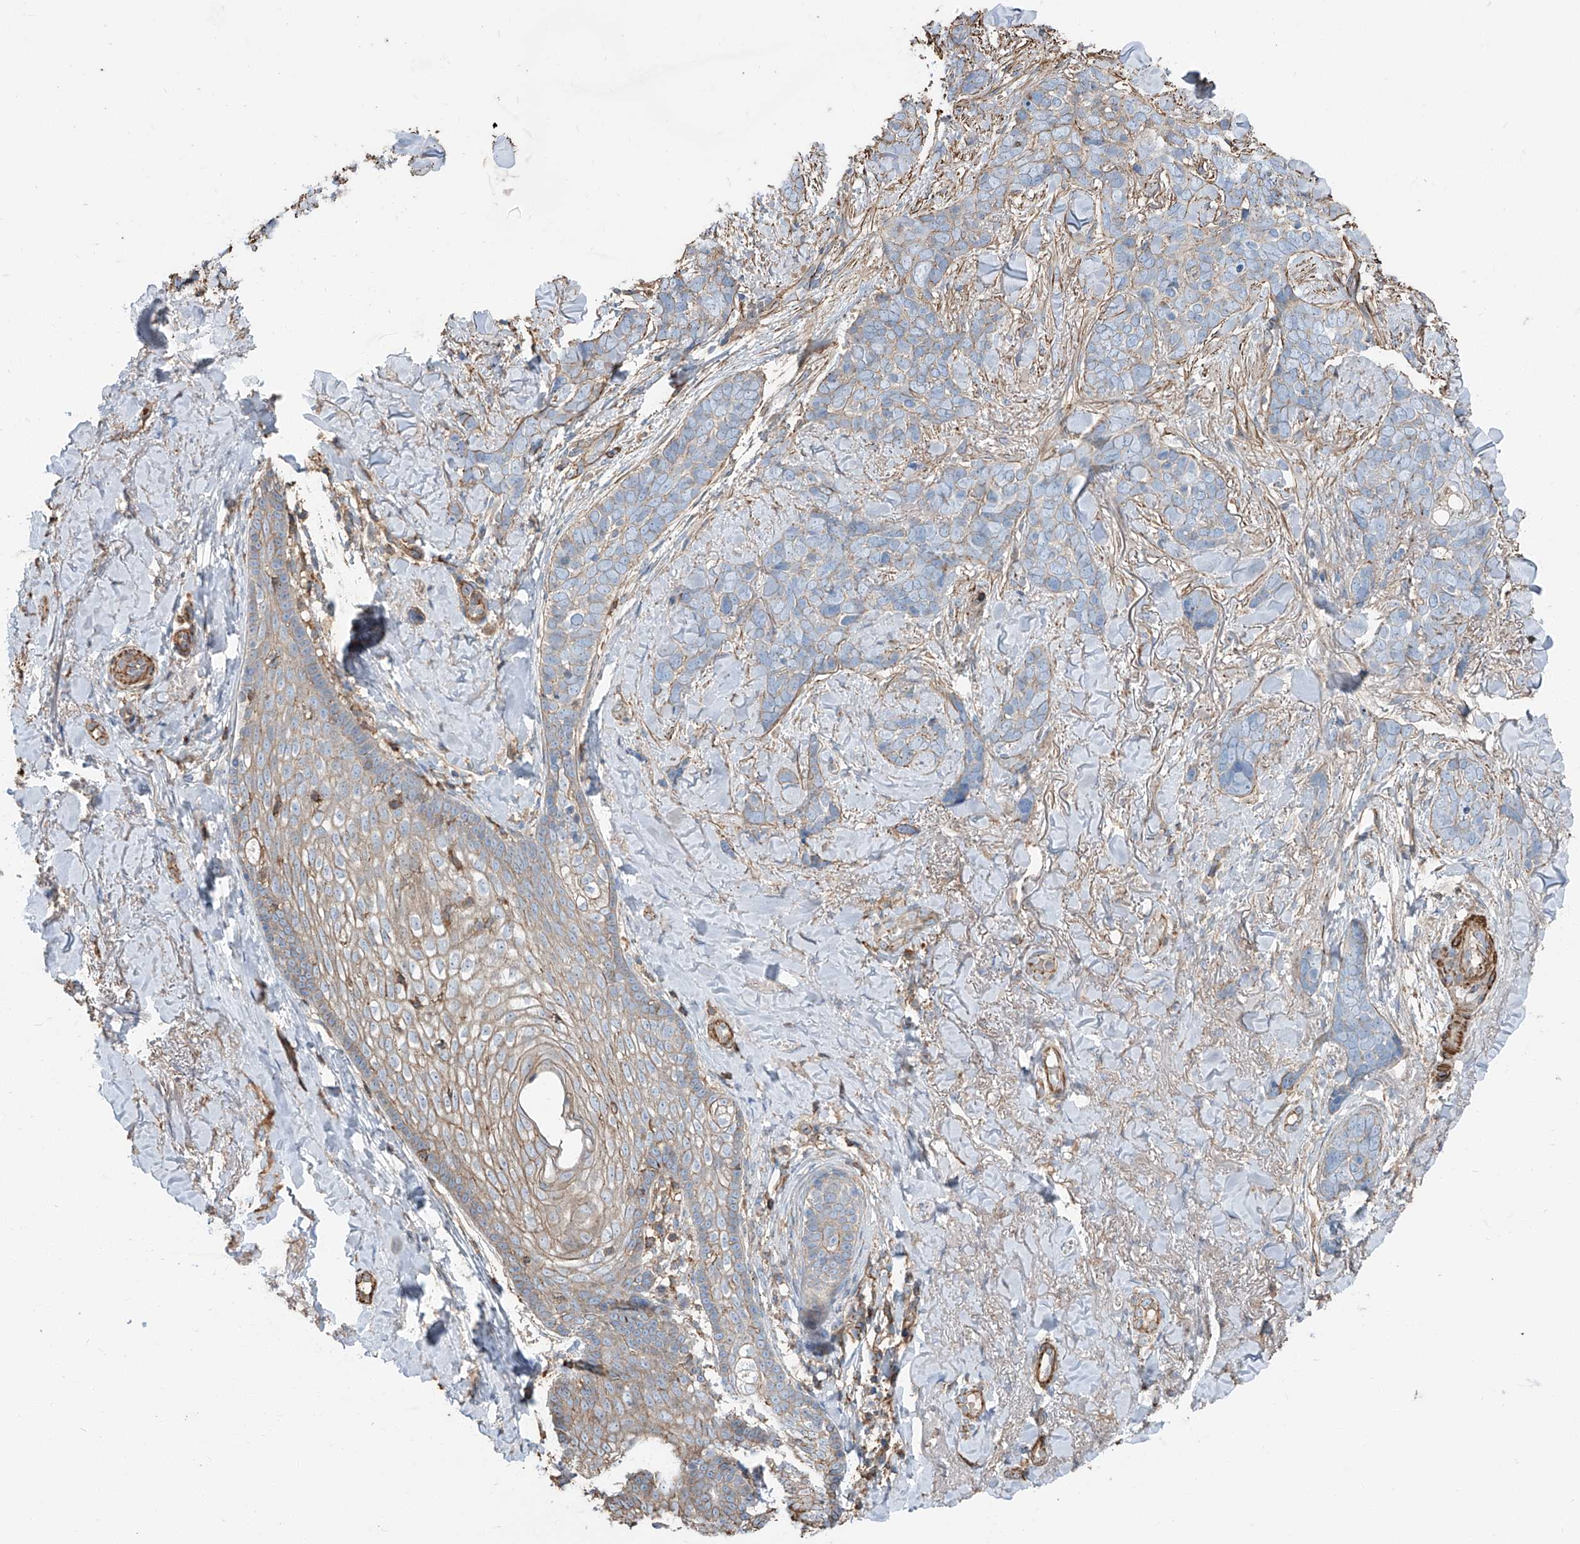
{"staining": {"intensity": "negative", "quantity": "none", "location": "none"}, "tissue": "skin cancer", "cell_type": "Tumor cells", "image_type": "cancer", "snomed": [{"axis": "morphology", "description": "Basal cell carcinoma"}, {"axis": "topography", "description": "Skin"}], "caption": "Immunohistochemical staining of human skin cancer reveals no significant positivity in tumor cells.", "gene": "PIEZO2", "patient": {"sex": "female", "age": 82}}